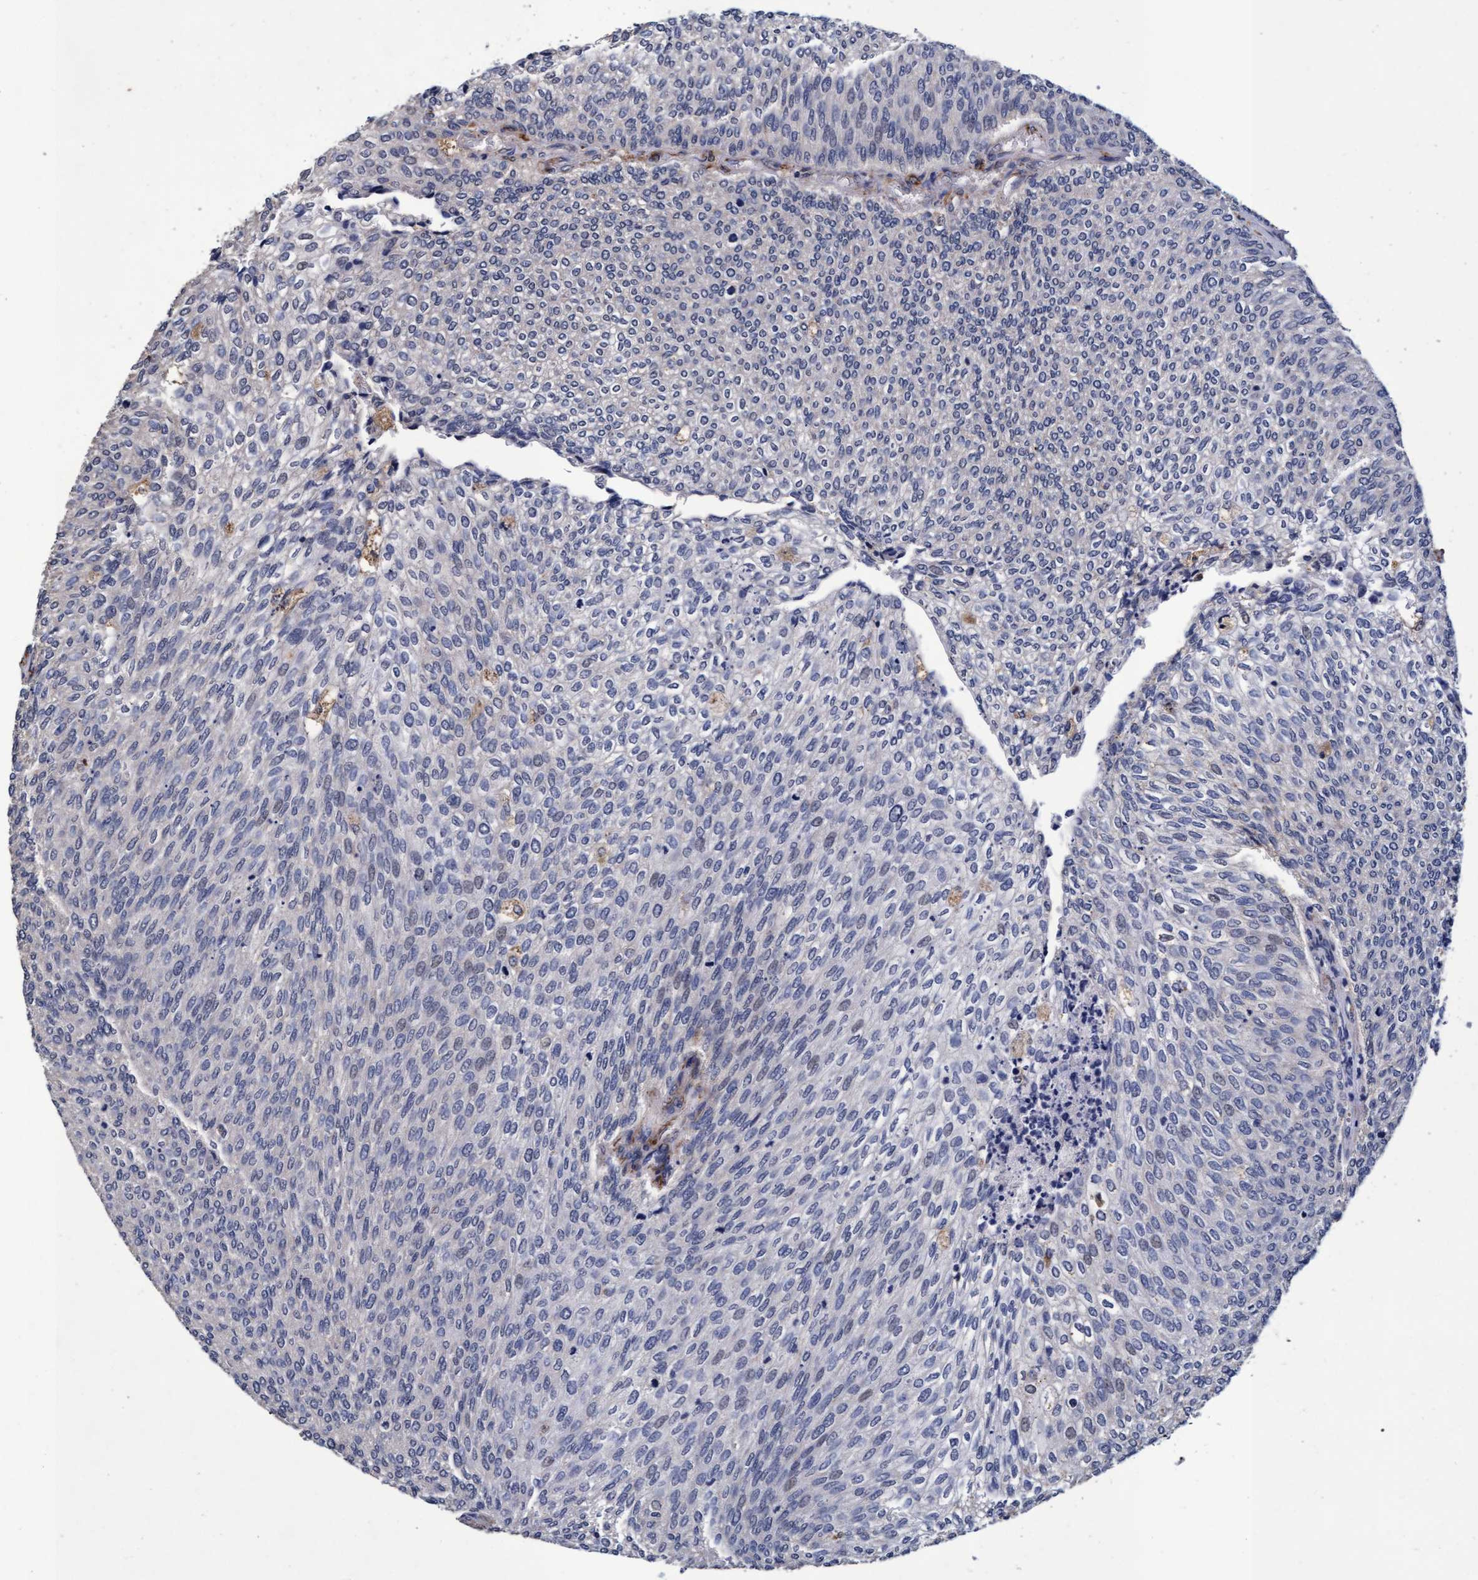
{"staining": {"intensity": "negative", "quantity": "none", "location": "none"}, "tissue": "urothelial cancer", "cell_type": "Tumor cells", "image_type": "cancer", "snomed": [{"axis": "morphology", "description": "Urothelial carcinoma, Low grade"}, {"axis": "topography", "description": "Urinary bladder"}], "caption": "Immunohistochemical staining of human urothelial cancer exhibits no significant staining in tumor cells. (Immunohistochemistry (ihc), brightfield microscopy, high magnification).", "gene": "CPQ", "patient": {"sex": "female", "age": 79}}